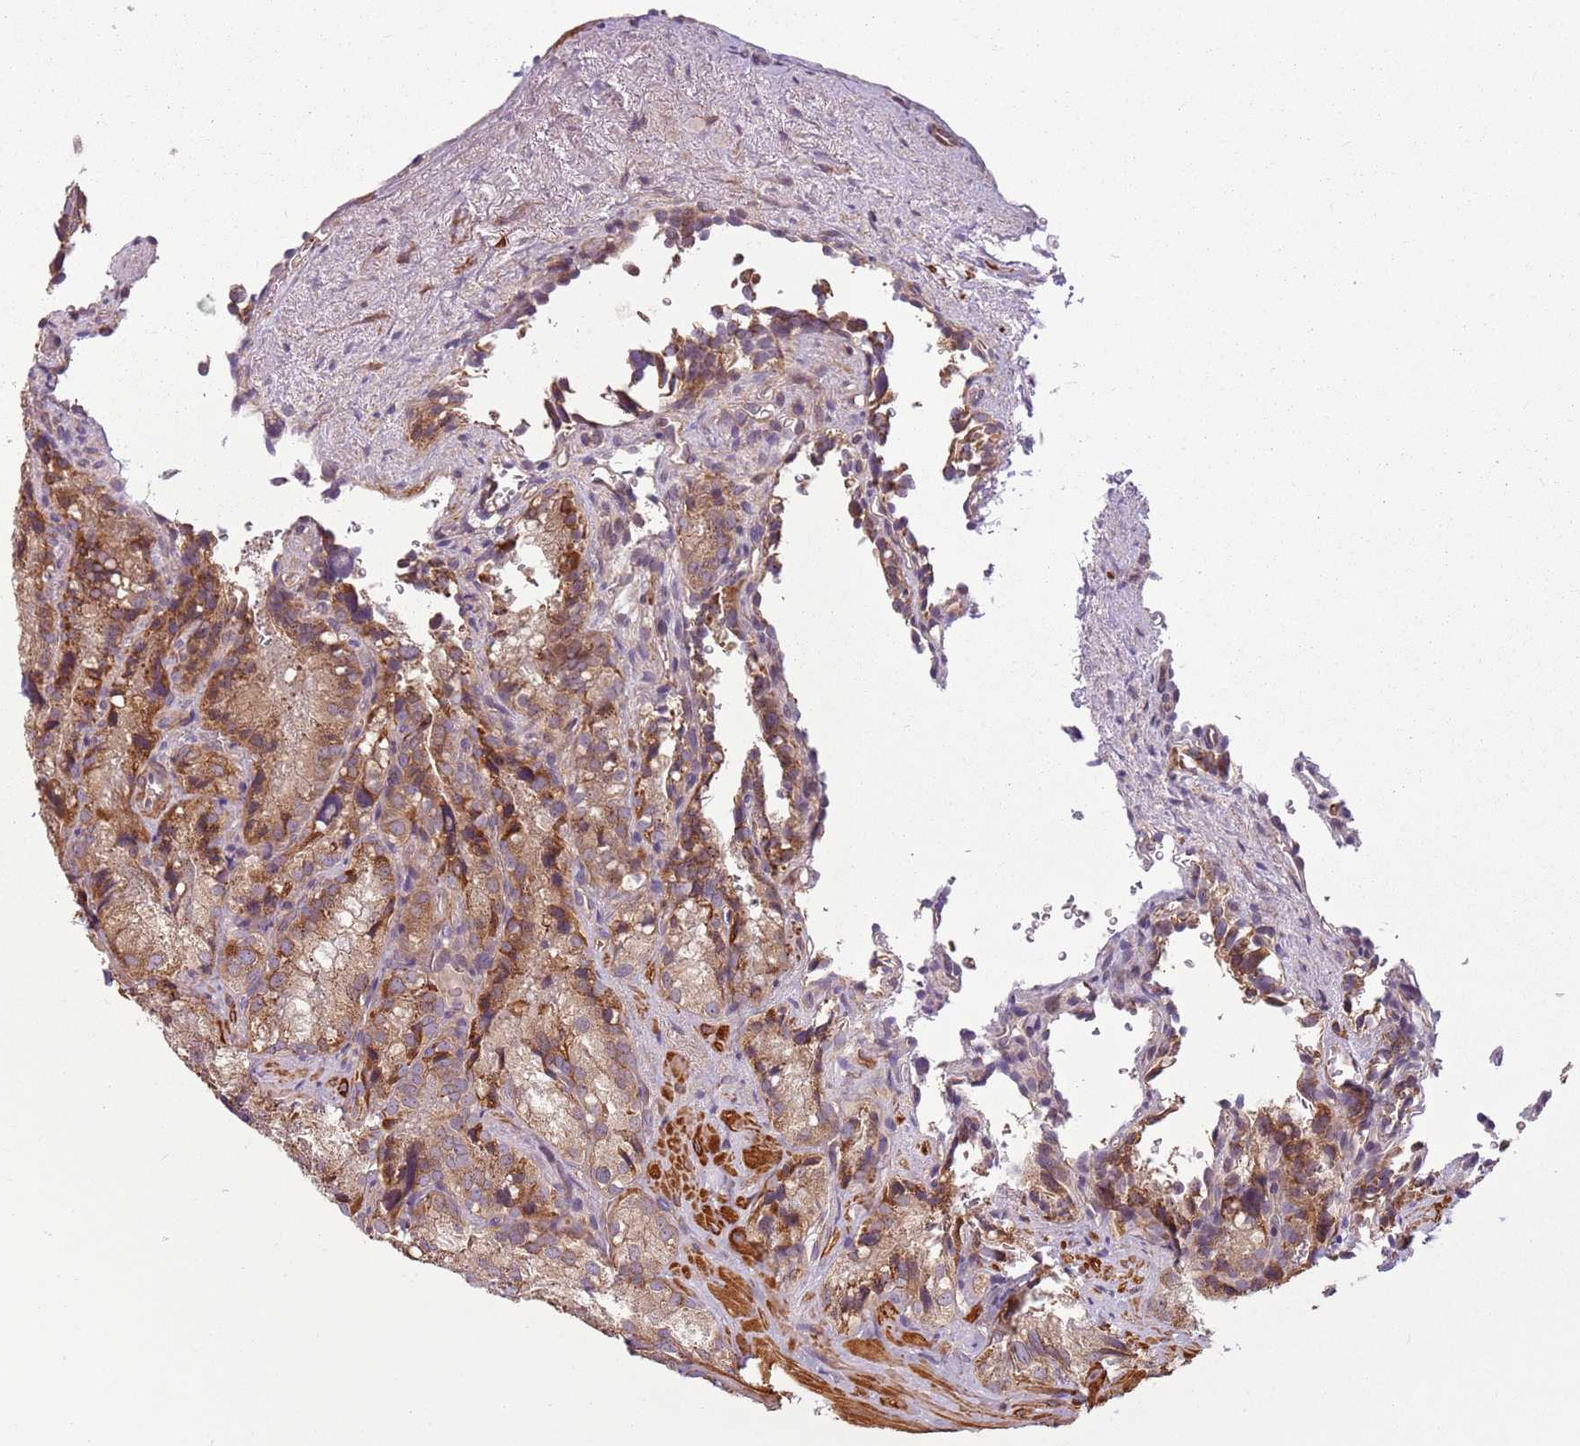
{"staining": {"intensity": "moderate", "quantity": "25%-75%", "location": "cytoplasmic/membranous"}, "tissue": "seminal vesicle", "cell_type": "Glandular cells", "image_type": "normal", "snomed": [{"axis": "morphology", "description": "Normal tissue, NOS"}, {"axis": "topography", "description": "Seminal veicle"}], "caption": "Moderate cytoplasmic/membranous positivity is seen in approximately 25%-75% of glandular cells in normal seminal vesicle.", "gene": "RPL21", "patient": {"sex": "male", "age": 62}}